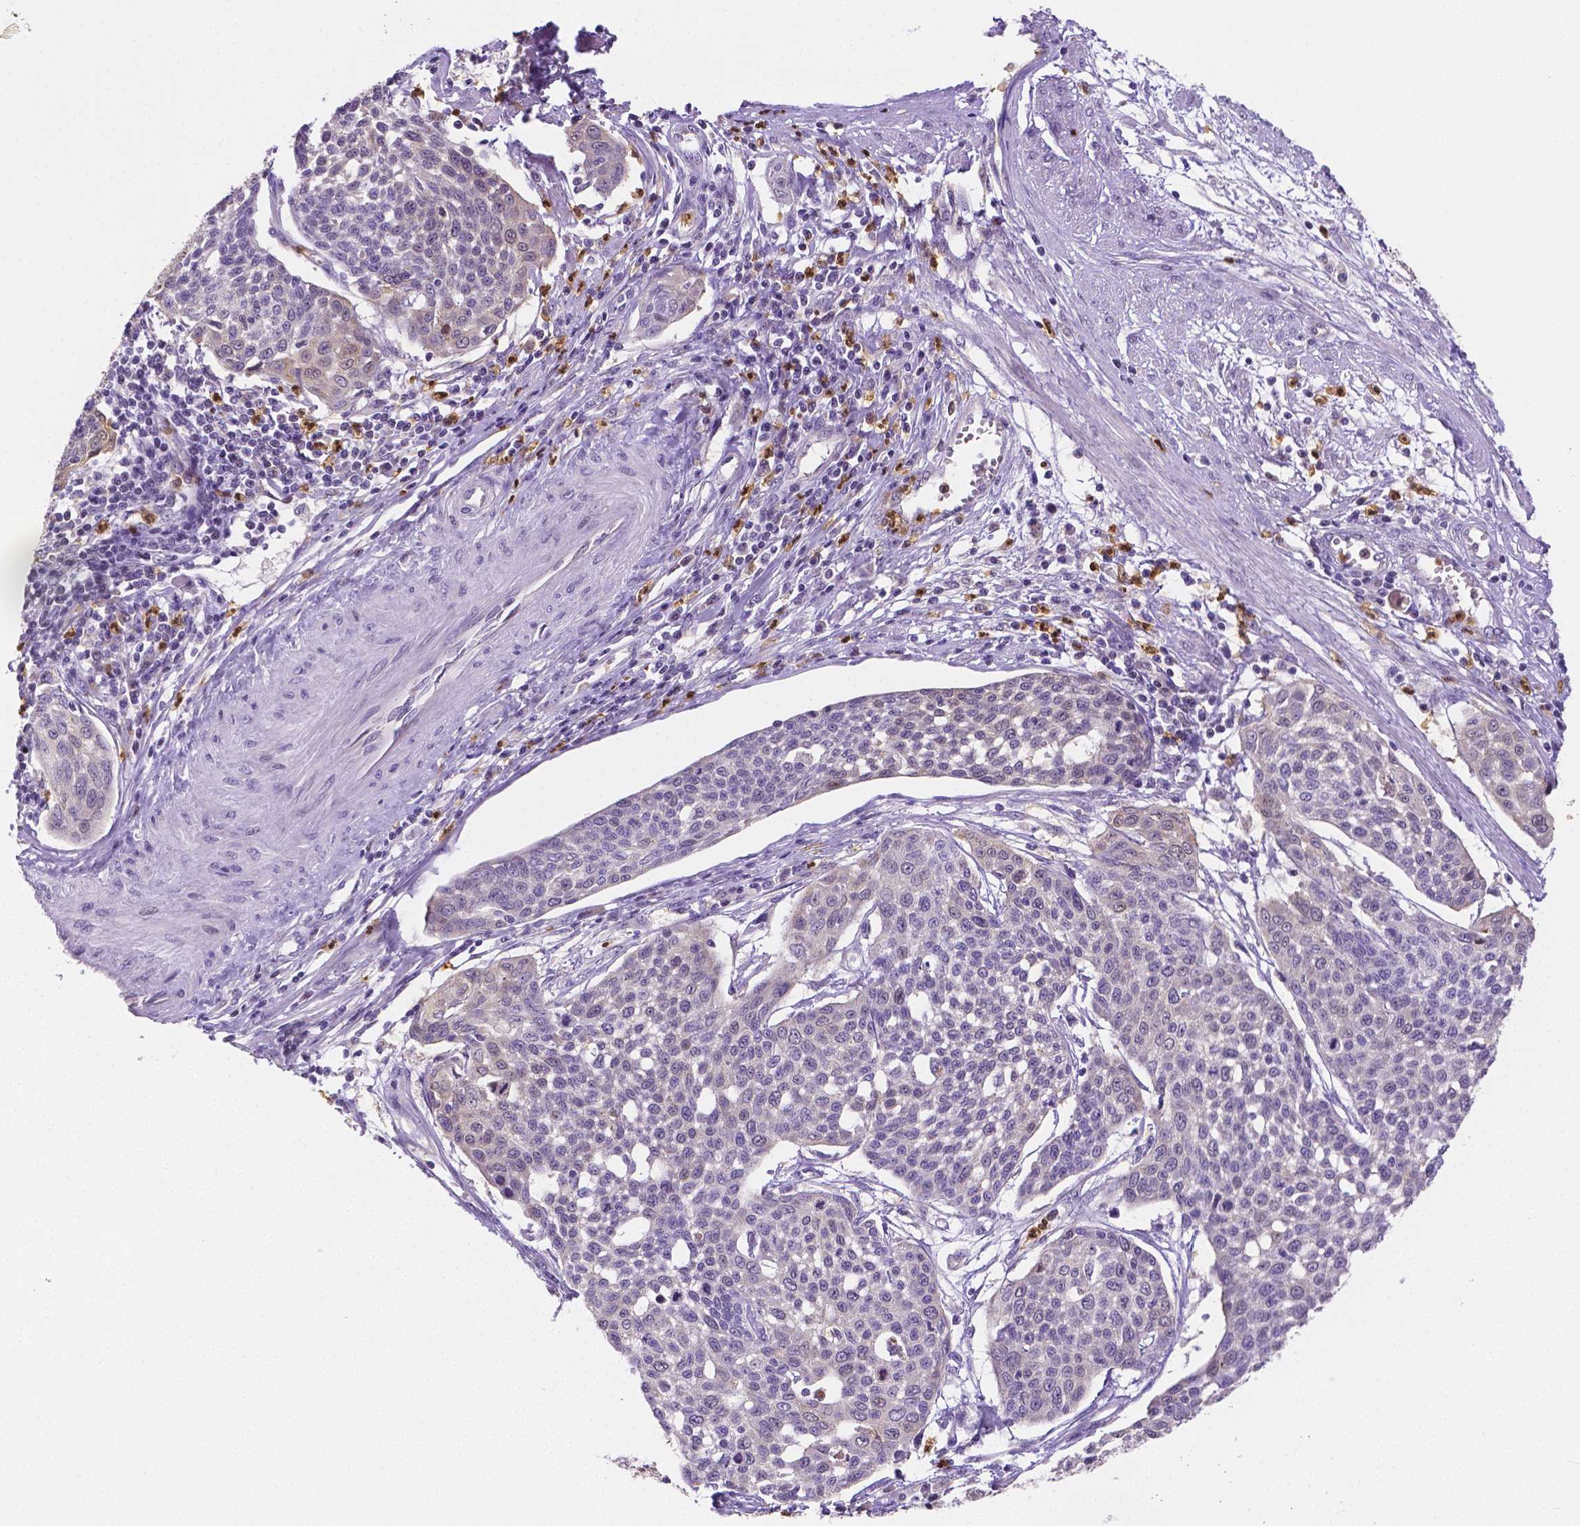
{"staining": {"intensity": "negative", "quantity": "none", "location": "none"}, "tissue": "cervical cancer", "cell_type": "Tumor cells", "image_type": "cancer", "snomed": [{"axis": "morphology", "description": "Squamous cell carcinoma, NOS"}, {"axis": "topography", "description": "Cervix"}], "caption": "Human squamous cell carcinoma (cervical) stained for a protein using immunohistochemistry displays no expression in tumor cells.", "gene": "ZNRD2", "patient": {"sex": "female", "age": 34}}